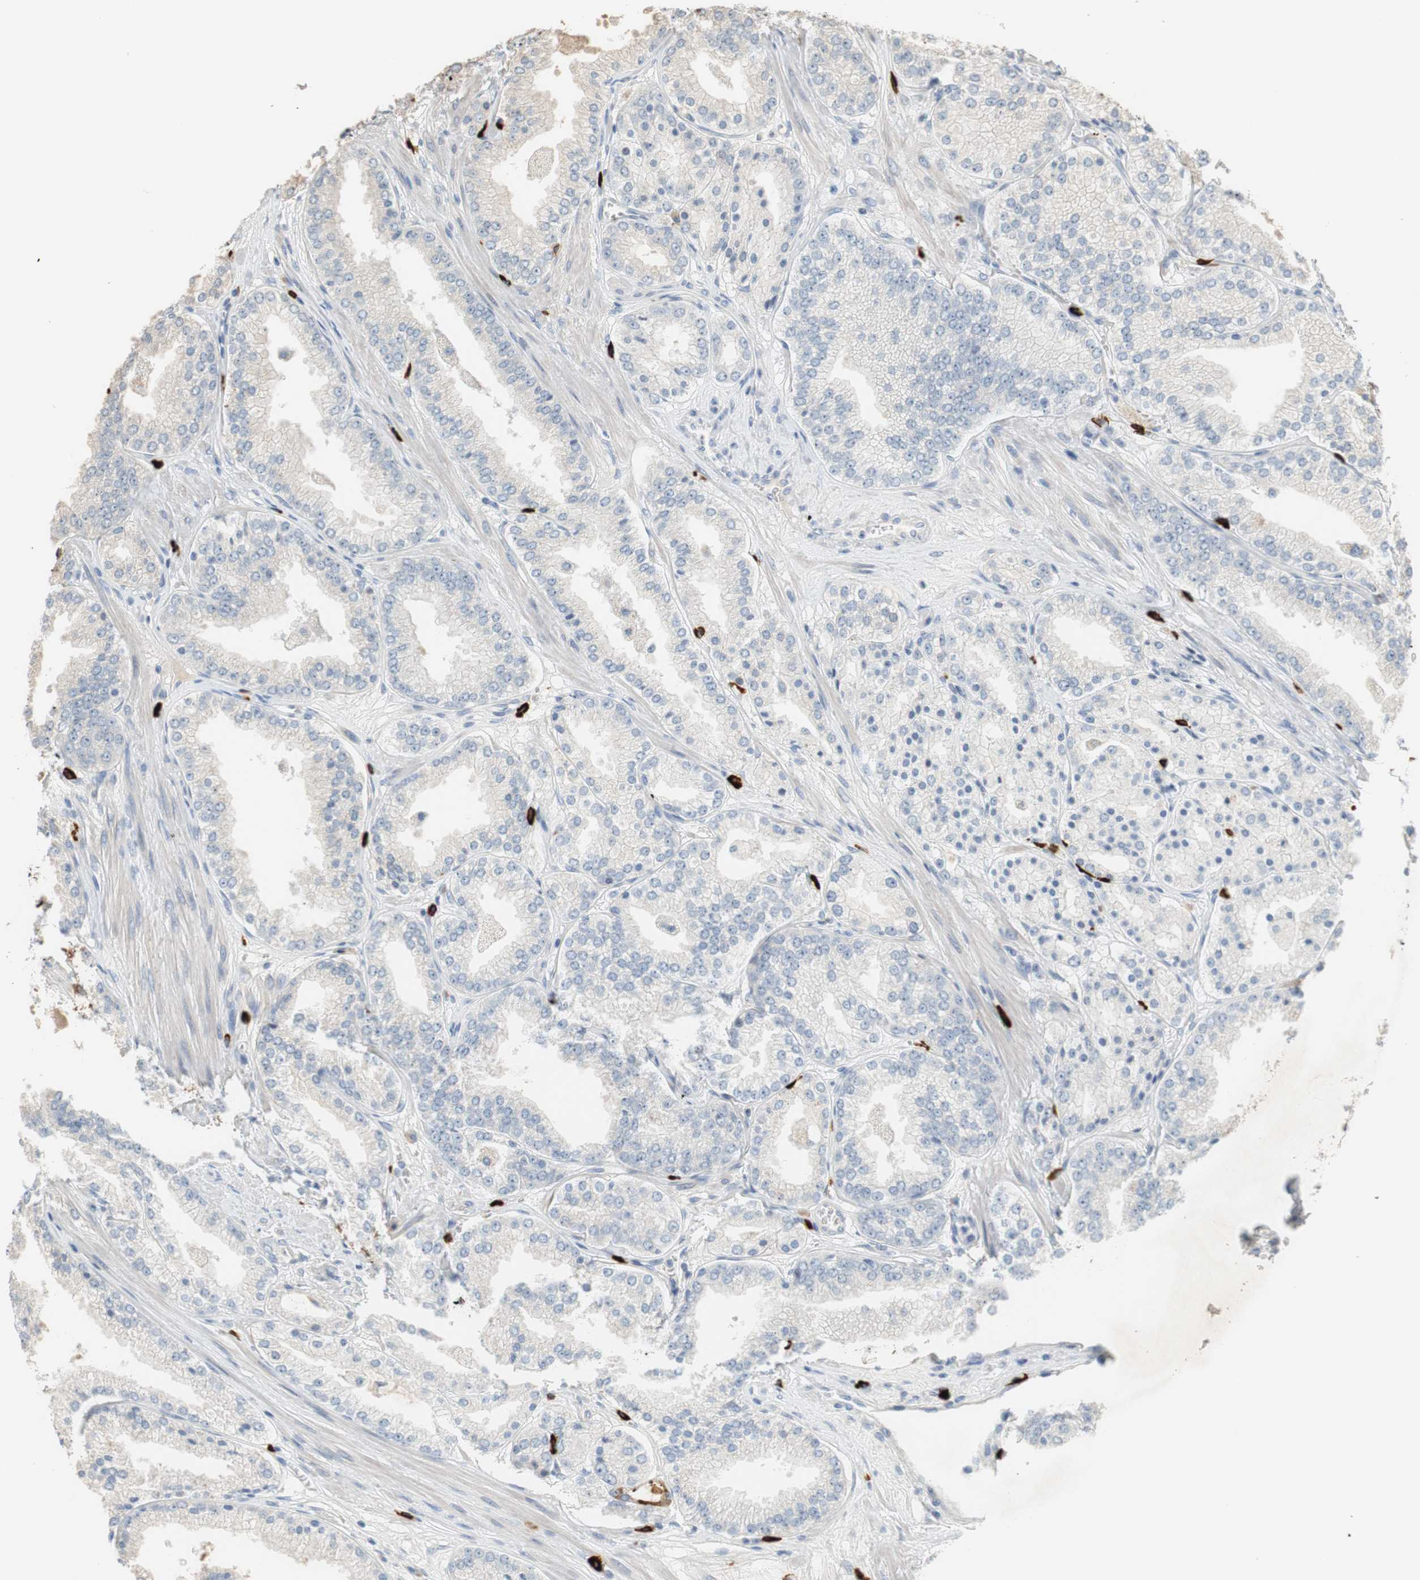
{"staining": {"intensity": "negative", "quantity": "none", "location": "none"}, "tissue": "prostate cancer", "cell_type": "Tumor cells", "image_type": "cancer", "snomed": [{"axis": "morphology", "description": "Adenocarcinoma, High grade"}, {"axis": "topography", "description": "Prostate"}], "caption": "Prostate adenocarcinoma (high-grade) was stained to show a protein in brown. There is no significant positivity in tumor cells. (Immunohistochemistry, brightfield microscopy, high magnification).", "gene": "COL12A1", "patient": {"sex": "male", "age": 61}}